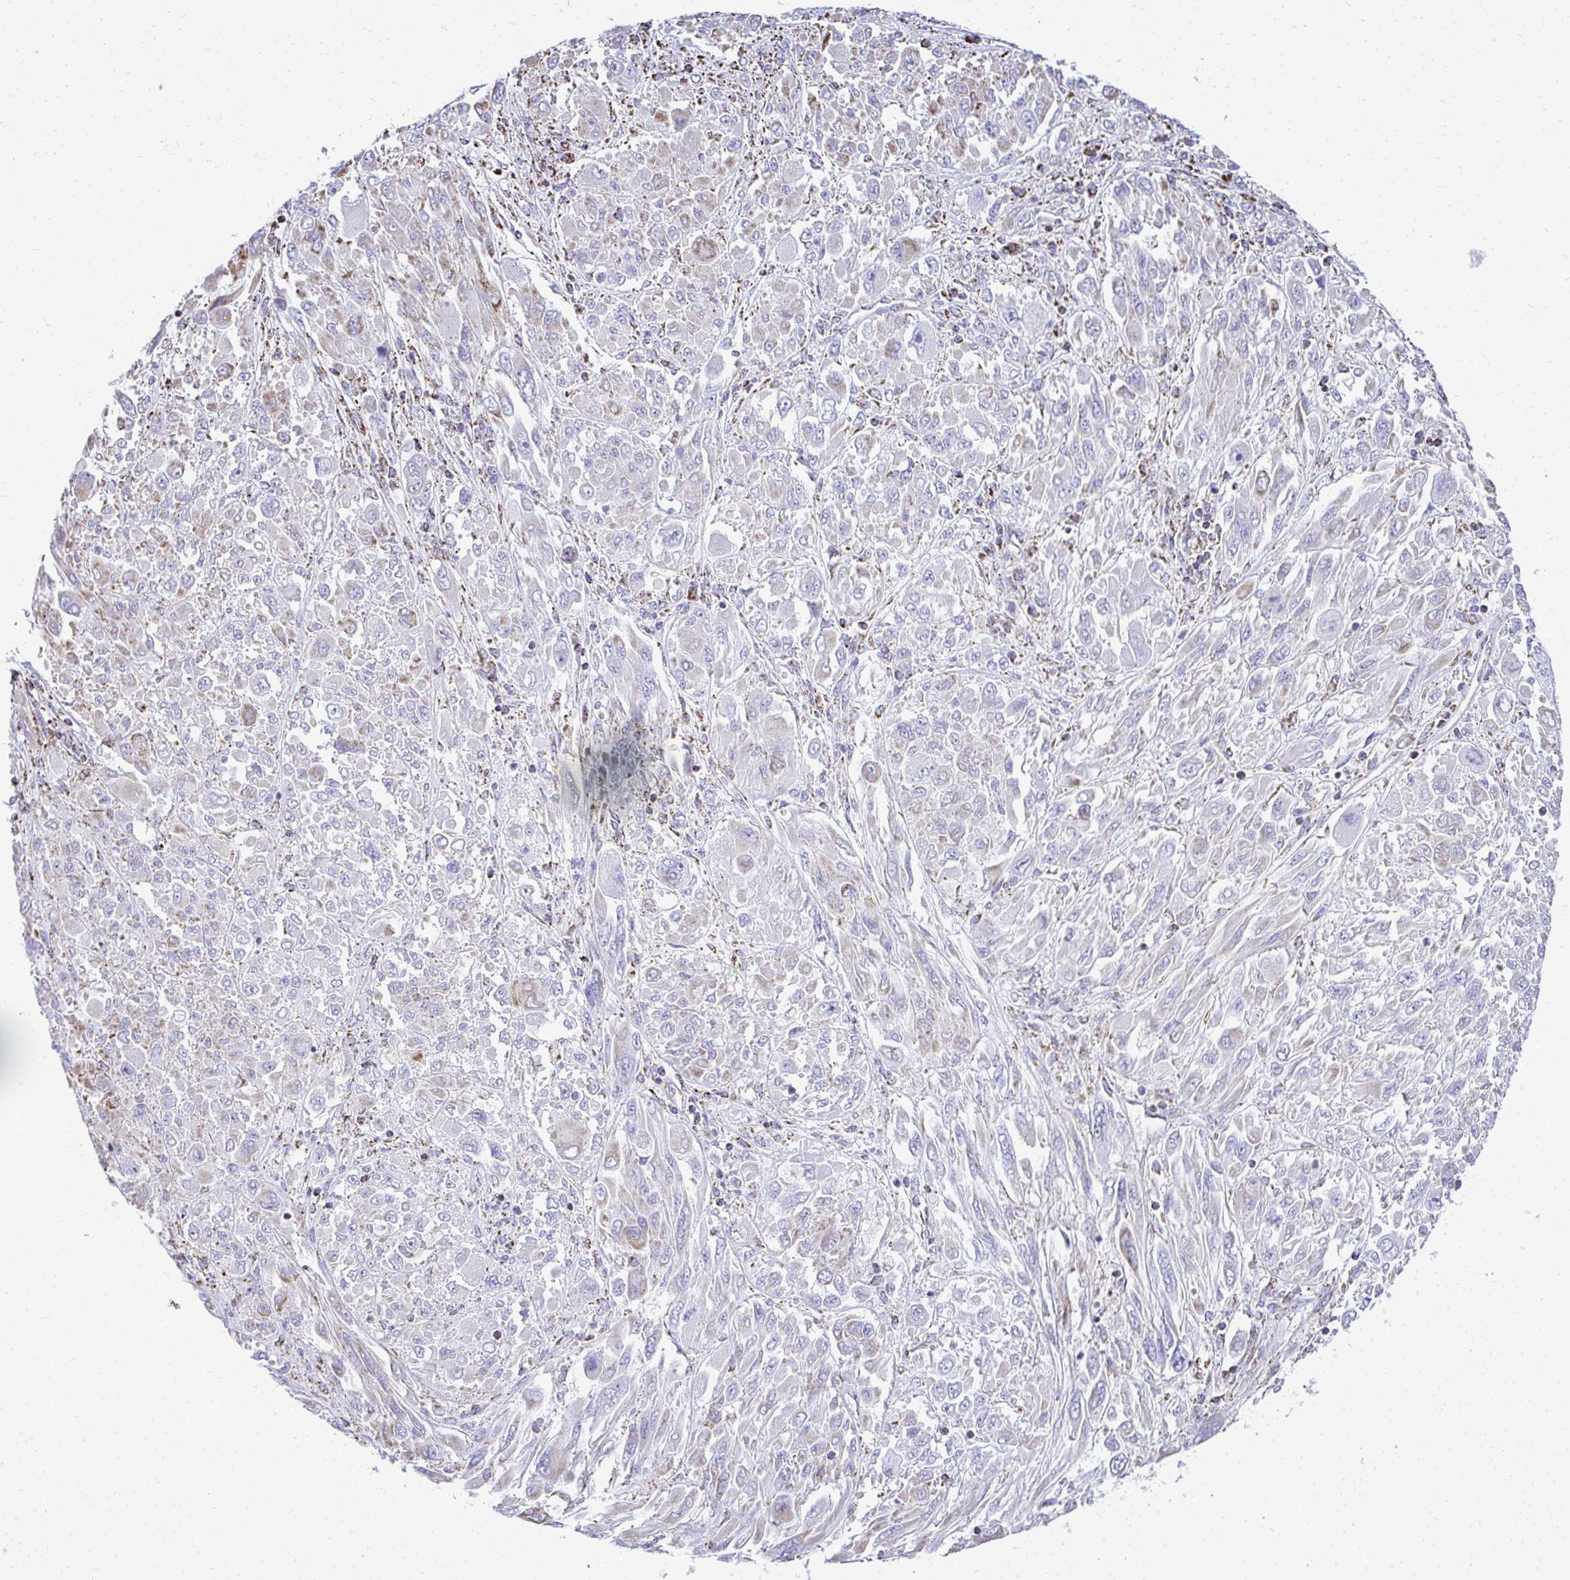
{"staining": {"intensity": "negative", "quantity": "none", "location": "none"}, "tissue": "melanoma", "cell_type": "Tumor cells", "image_type": "cancer", "snomed": [{"axis": "morphology", "description": "Malignant melanoma, NOS"}, {"axis": "topography", "description": "Skin"}], "caption": "Tumor cells are negative for brown protein staining in melanoma.", "gene": "MPZL2", "patient": {"sex": "female", "age": 91}}